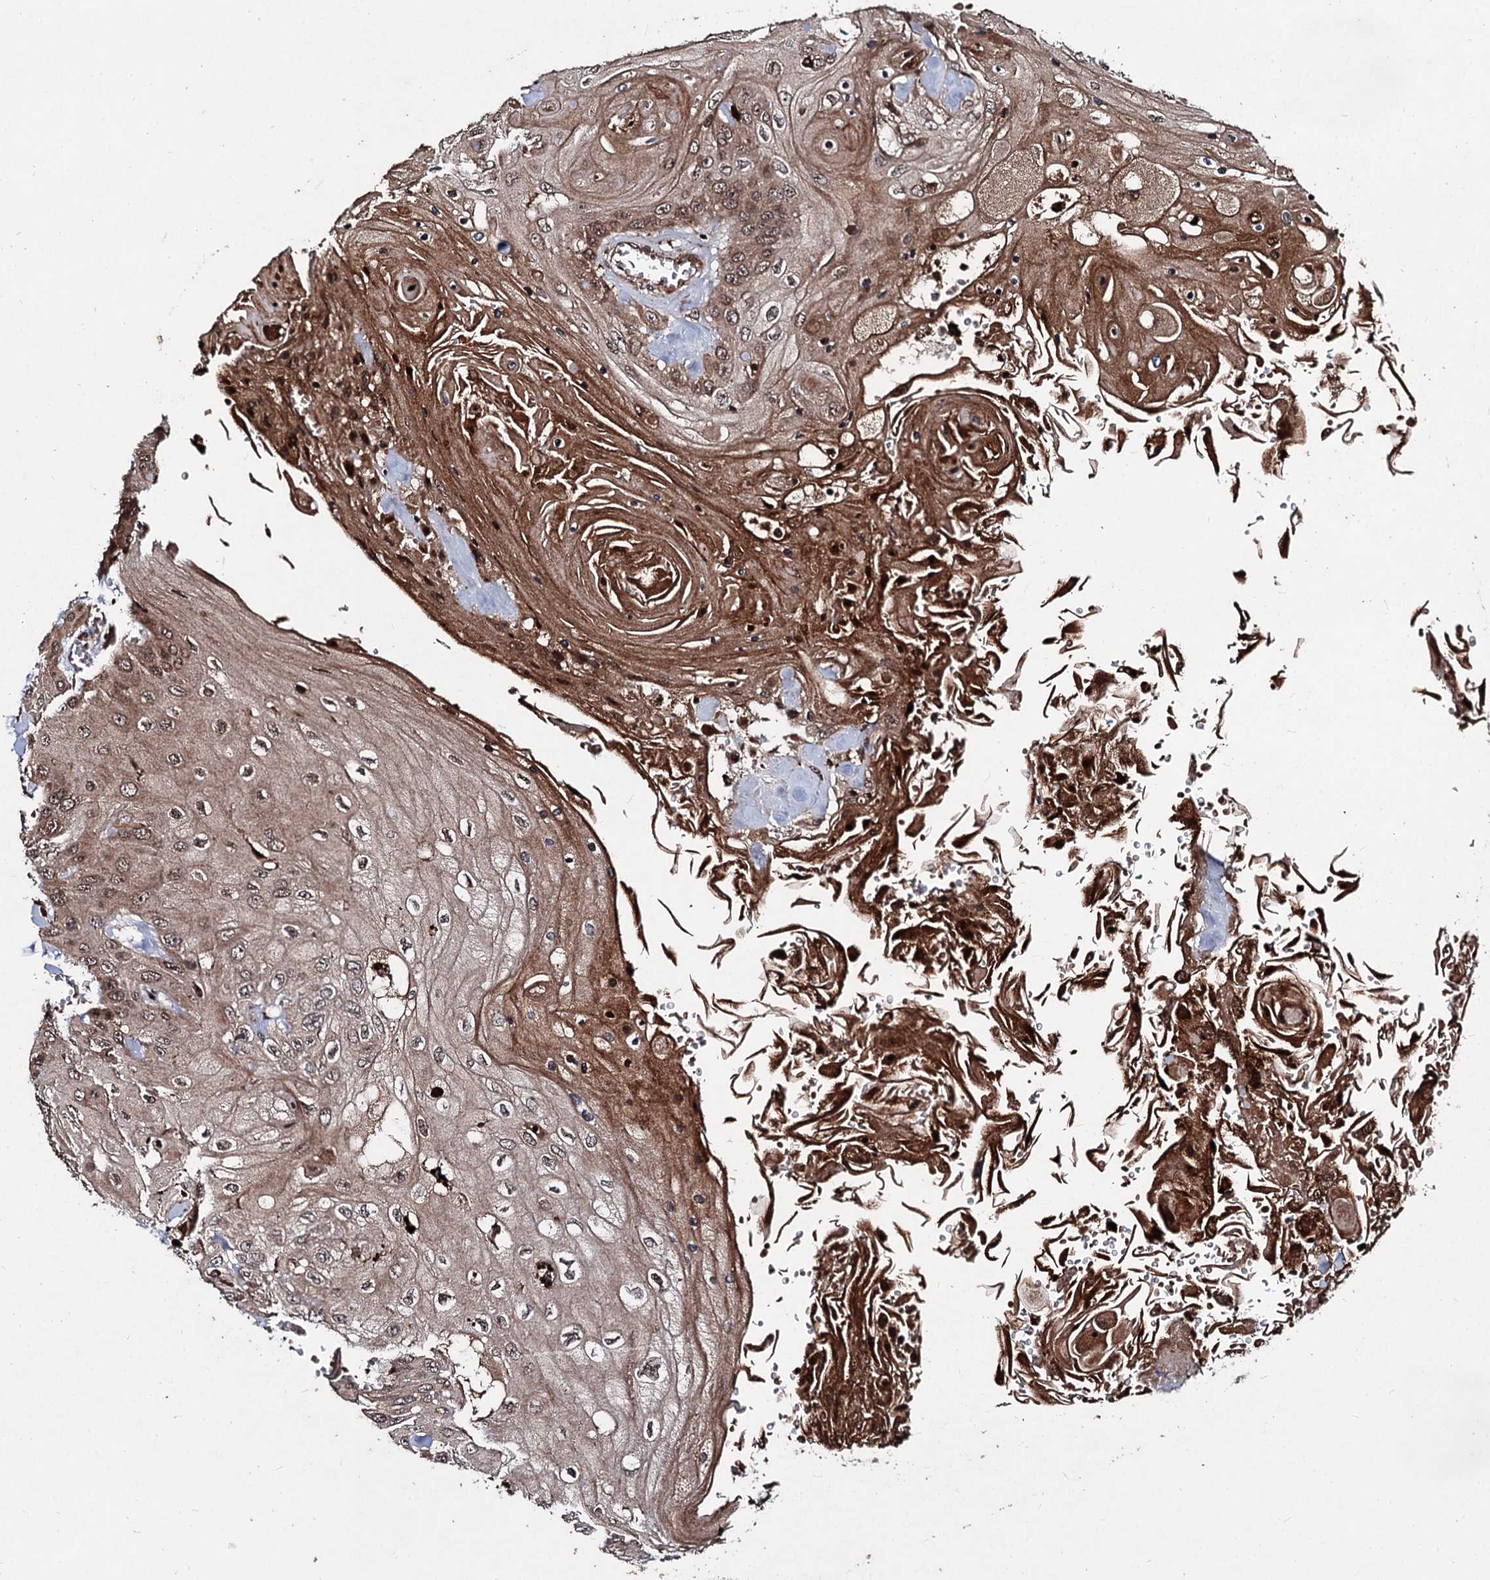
{"staining": {"intensity": "moderate", "quantity": ">75%", "location": "cytoplasmic/membranous,nuclear"}, "tissue": "head and neck cancer", "cell_type": "Tumor cells", "image_type": "cancer", "snomed": [{"axis": "morphology", "description": "Squamous cell carcinoma, NOS"}, {"axis": "topography", "description": "Head-Neck"}], "caption": "The immunohistochemical stain highlights moderate cytoplasmic/membranous and nuclear positivity in tumor cells of head and neck cancer (squamous cell carcinoma) tissue.", "gene": "BCL2L2", "patient": {"sex": "female", "age": 43}}